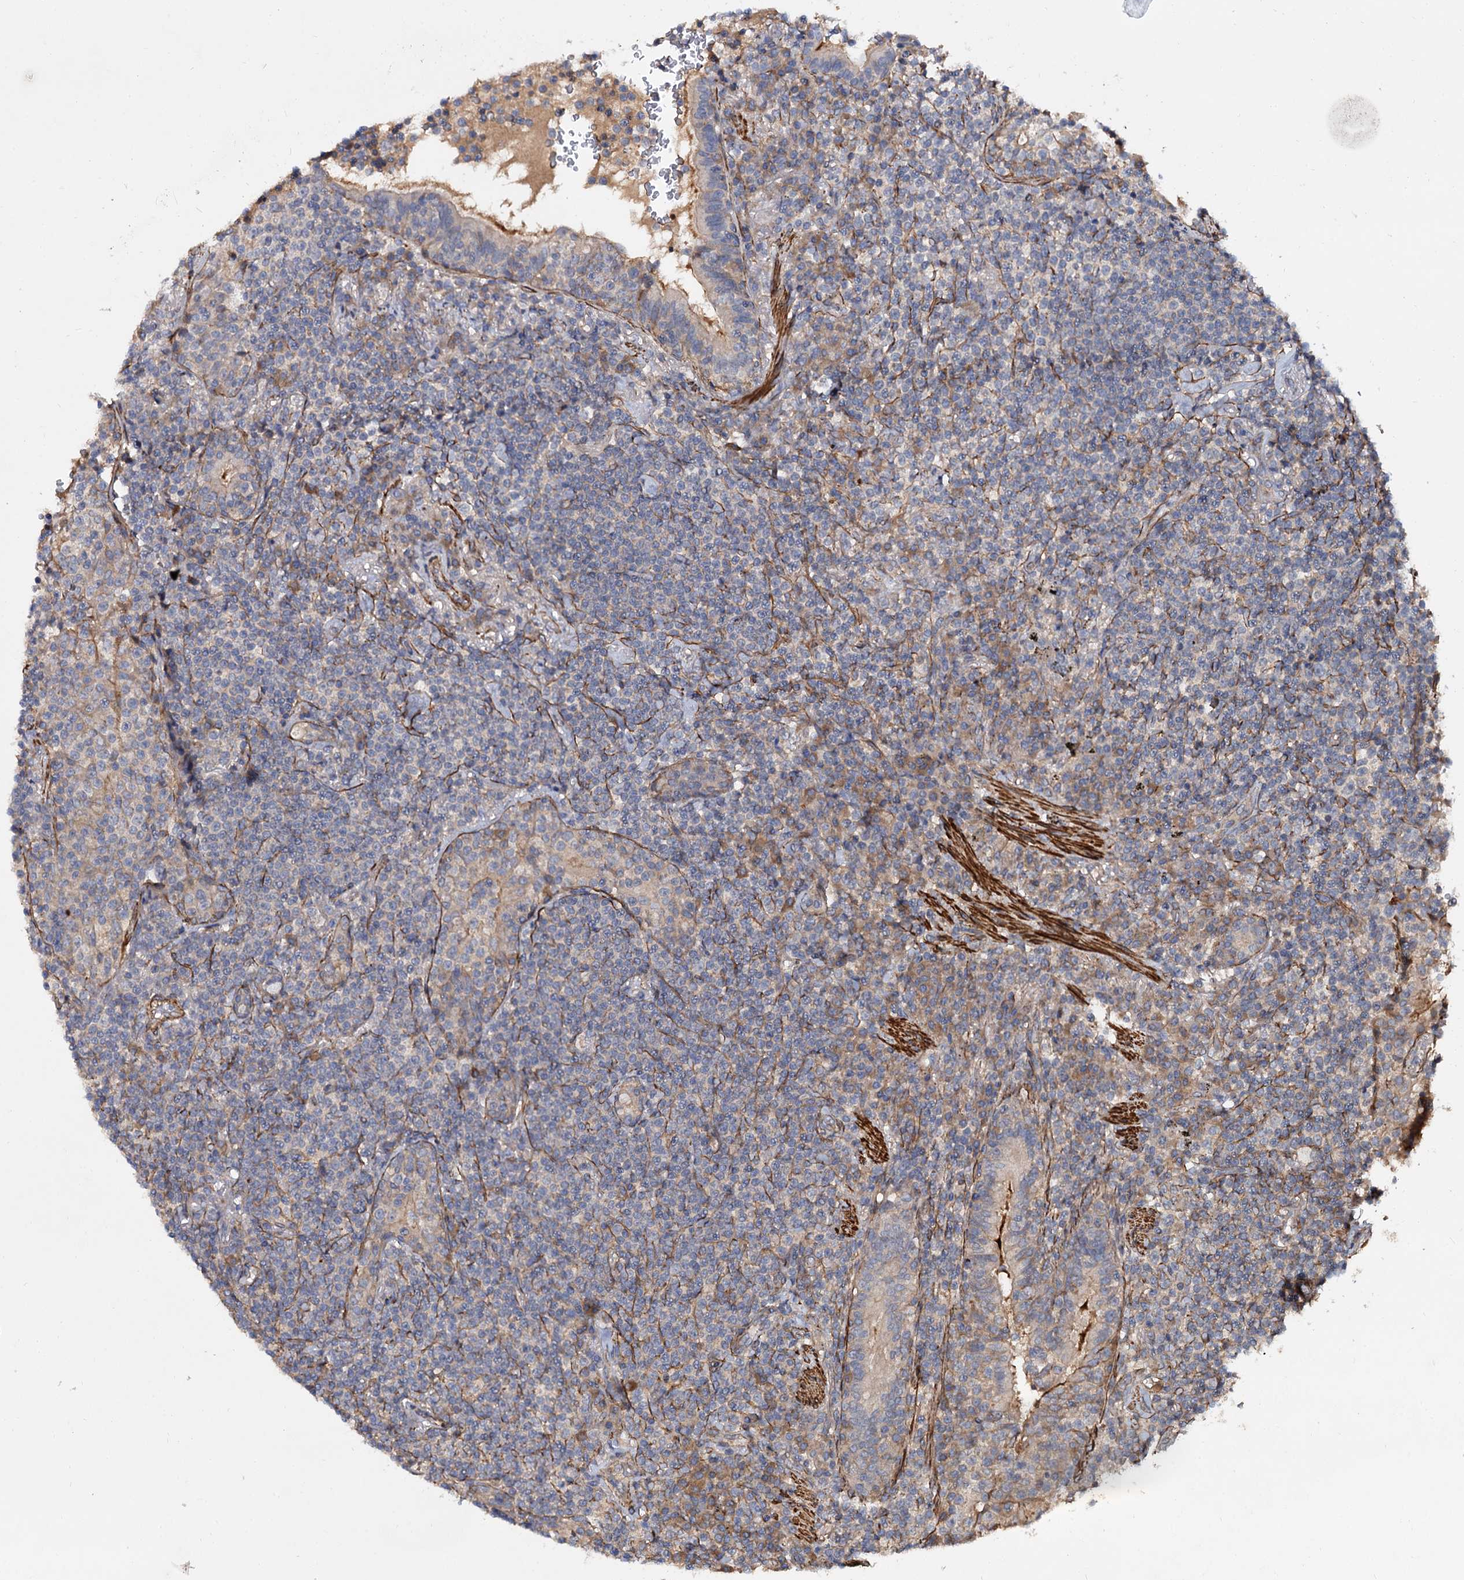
{"staining": {"intensity": "weak", "quantity": "<25%", "location": "cytoplasmic/membranous"}, "tissue": "lymphoma", "cell_type": "Tumor cells", "image_type": "cancer", "snomed": [{"axis": "morphology", "description": "Malignant lymphoma, non-Hodgkin's type, Low grade"}, {"axis": "topography", "description": "Lung"}], "caption": "Immunohistochemistry (IHC) photomicrograph of lymphoma stained for a protein (brown), which exhibits no expression in tumor cells.", "gene": "ISM2", "patient": {"sex": "female", "age": 71}}